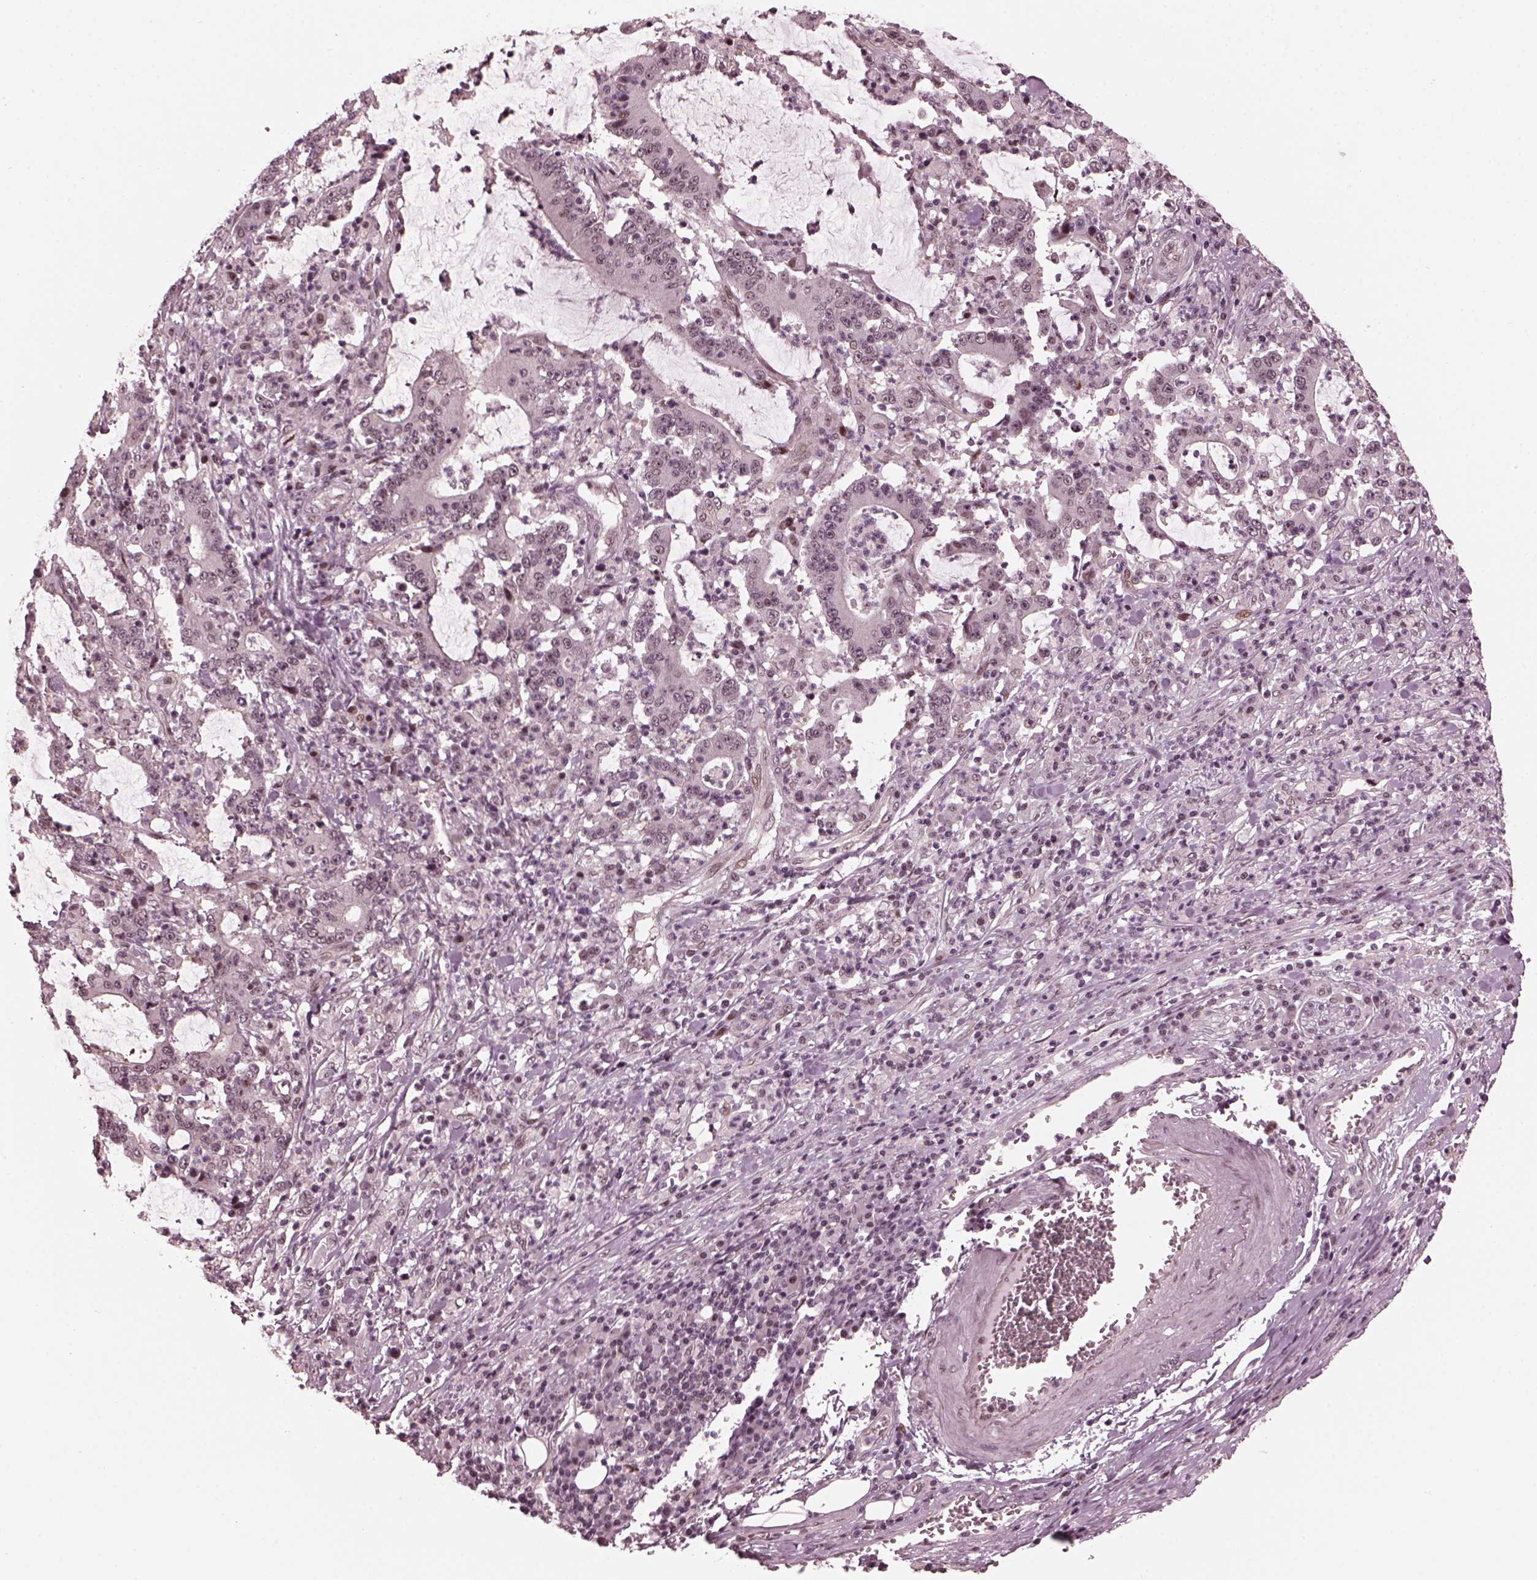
{"staining": {"intensity": "negative", "quantity": "none", "location": "none"}, "tissue": "stomach cancer", "cell_type": "Tumor cells", "image_type": "cancer", "snomed": [{"axis": "morphology", "description": "Adenocarcinoma, NOS"}, {"axis": "topography", "description": "Stomach, upper"}], "caption": "Tumor cells show no significant positivity in stomach cancer. (DAB (3,3'-diaminobenzidine) IHC visualized using brightfield microscopy, high magnification).", "gene": "TRIB3", "patient": {"sex": "male", "age": 68}}